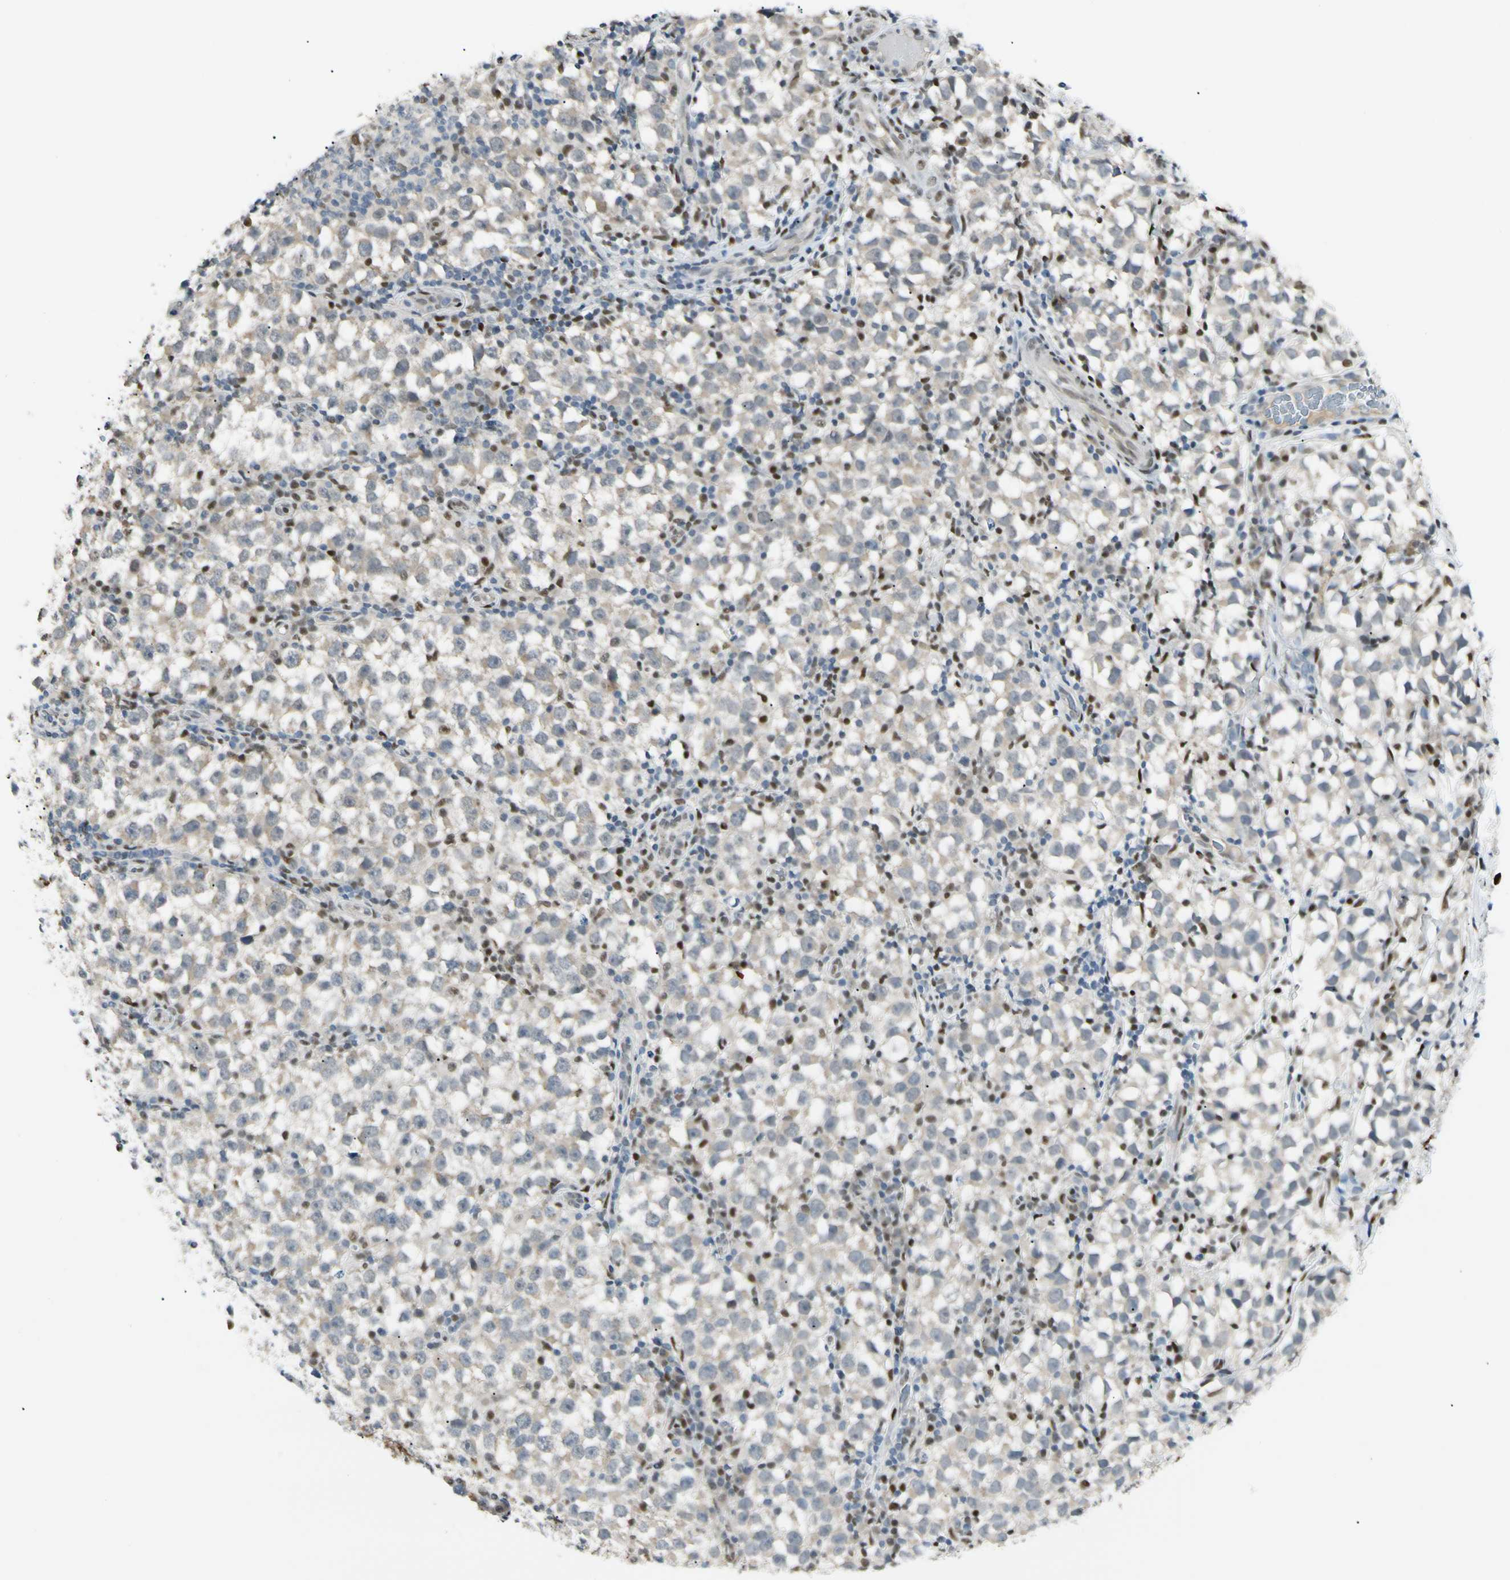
{"staining": {"intensity": "weak", "quantity": ">75%", "location": "cytoplasmic/membranous"}, "tissue": "testis cancer", "cell_type": "Tumor cells", "image_type": "cancer", "snomed": [{"axis": "morphology", "description": "Seminoma, NOS"}, {"axis": "topography", "description": "Testis"}], "caption": "There is low levels of weak cytoplasmic/membranous expression in tumor cells of seminoma (testis), as demonstrated by immunohistochemical staining (brown color).", "gene": "ATXN1", "patient": {"sex": "male", "age": 65}}